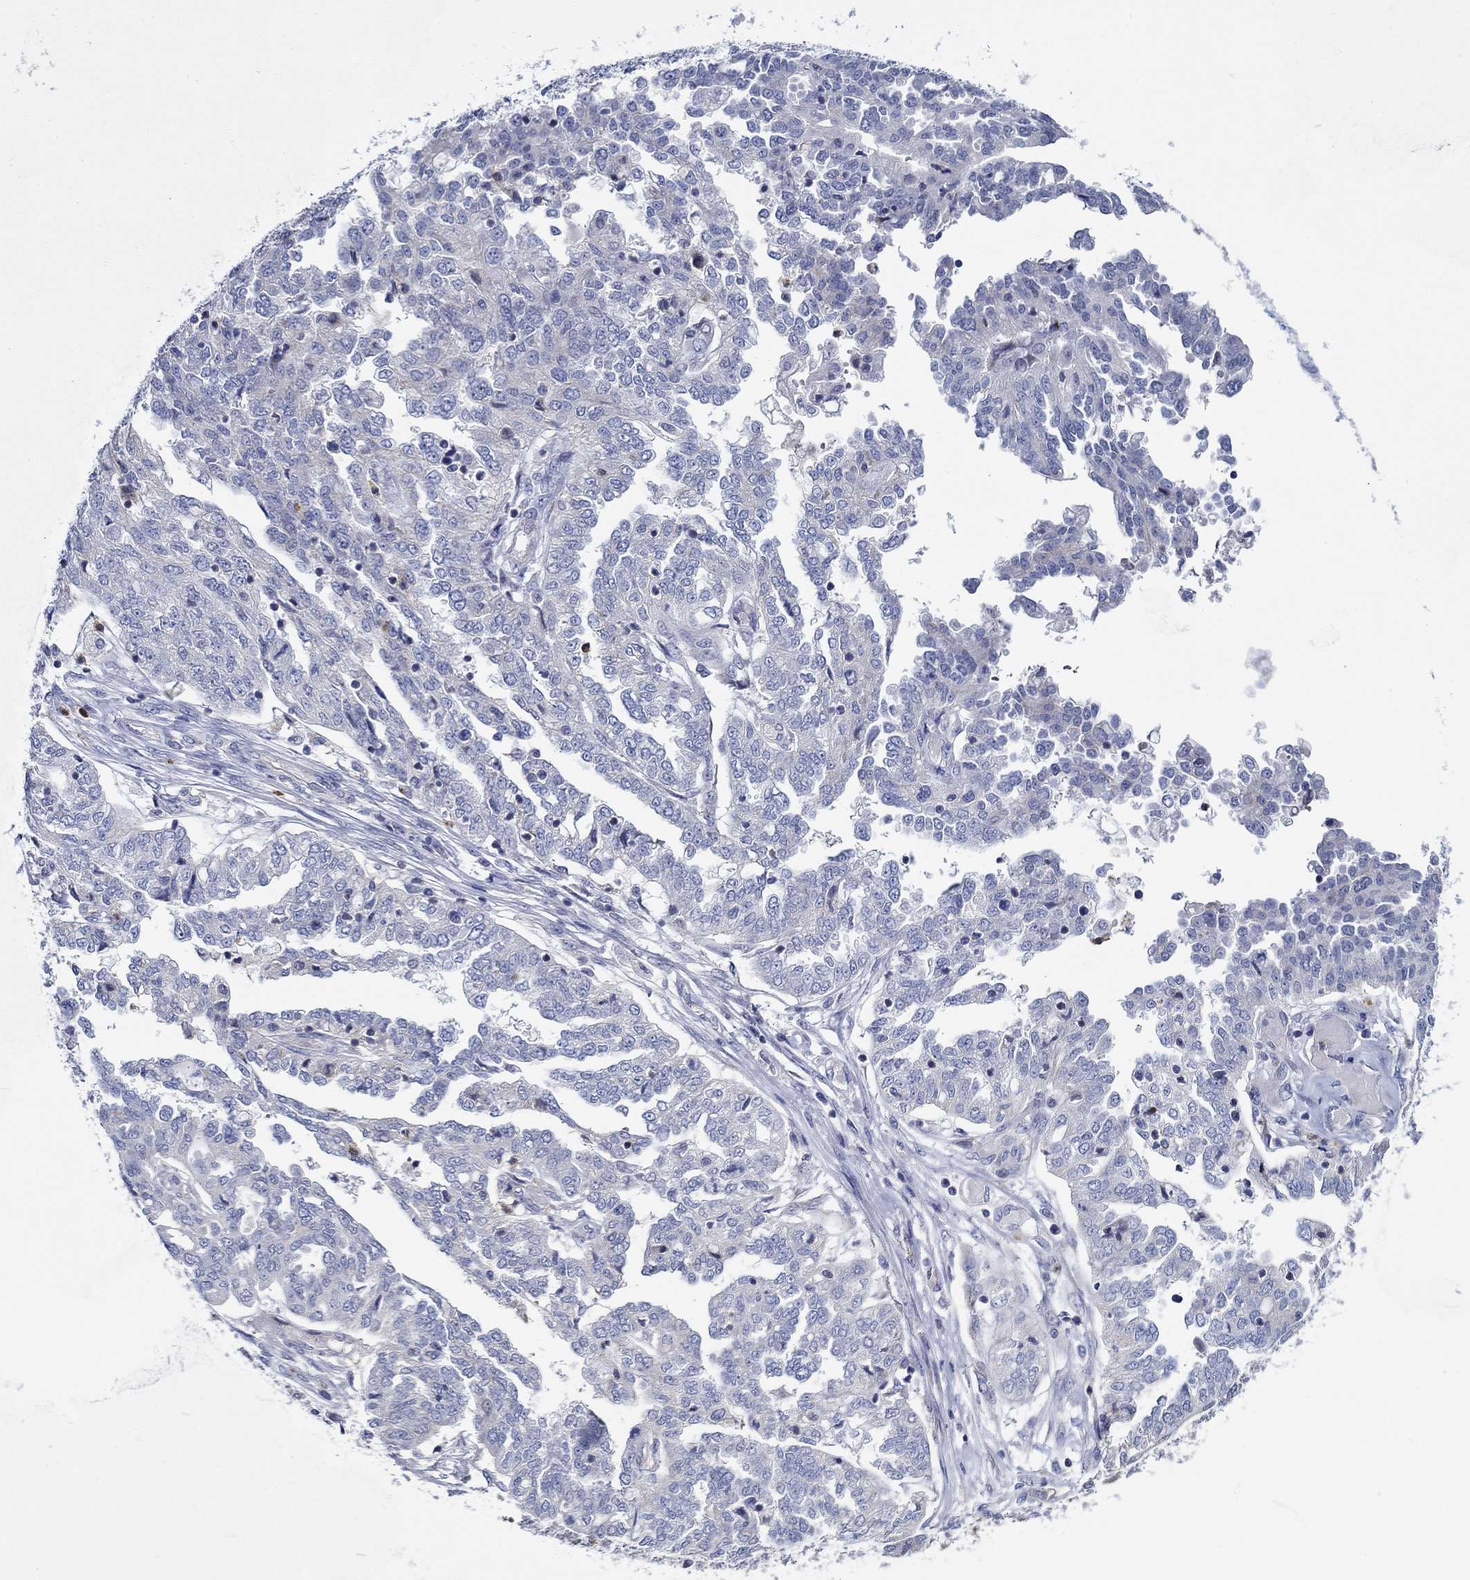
{"staining": {"intensity": "negative", "quantity": "none", "location": "none"}, "tissue": "ovarian cancer", "cell_type": "Tumor cells", "image_type": "cancer", "snomed": [{"axis": "morphology", "description": "Cystadenocarcinoma, serous, NOS"}, {"axis": "topography", "description": "Ovary"}], "caption": "Photomicrograph shows no significant protein expression in tumor cells of ovarian cancer (serous cystadenocarcinoma).", "gene": "CFAP61", "patient": {"sex": "female", "age": 67}}